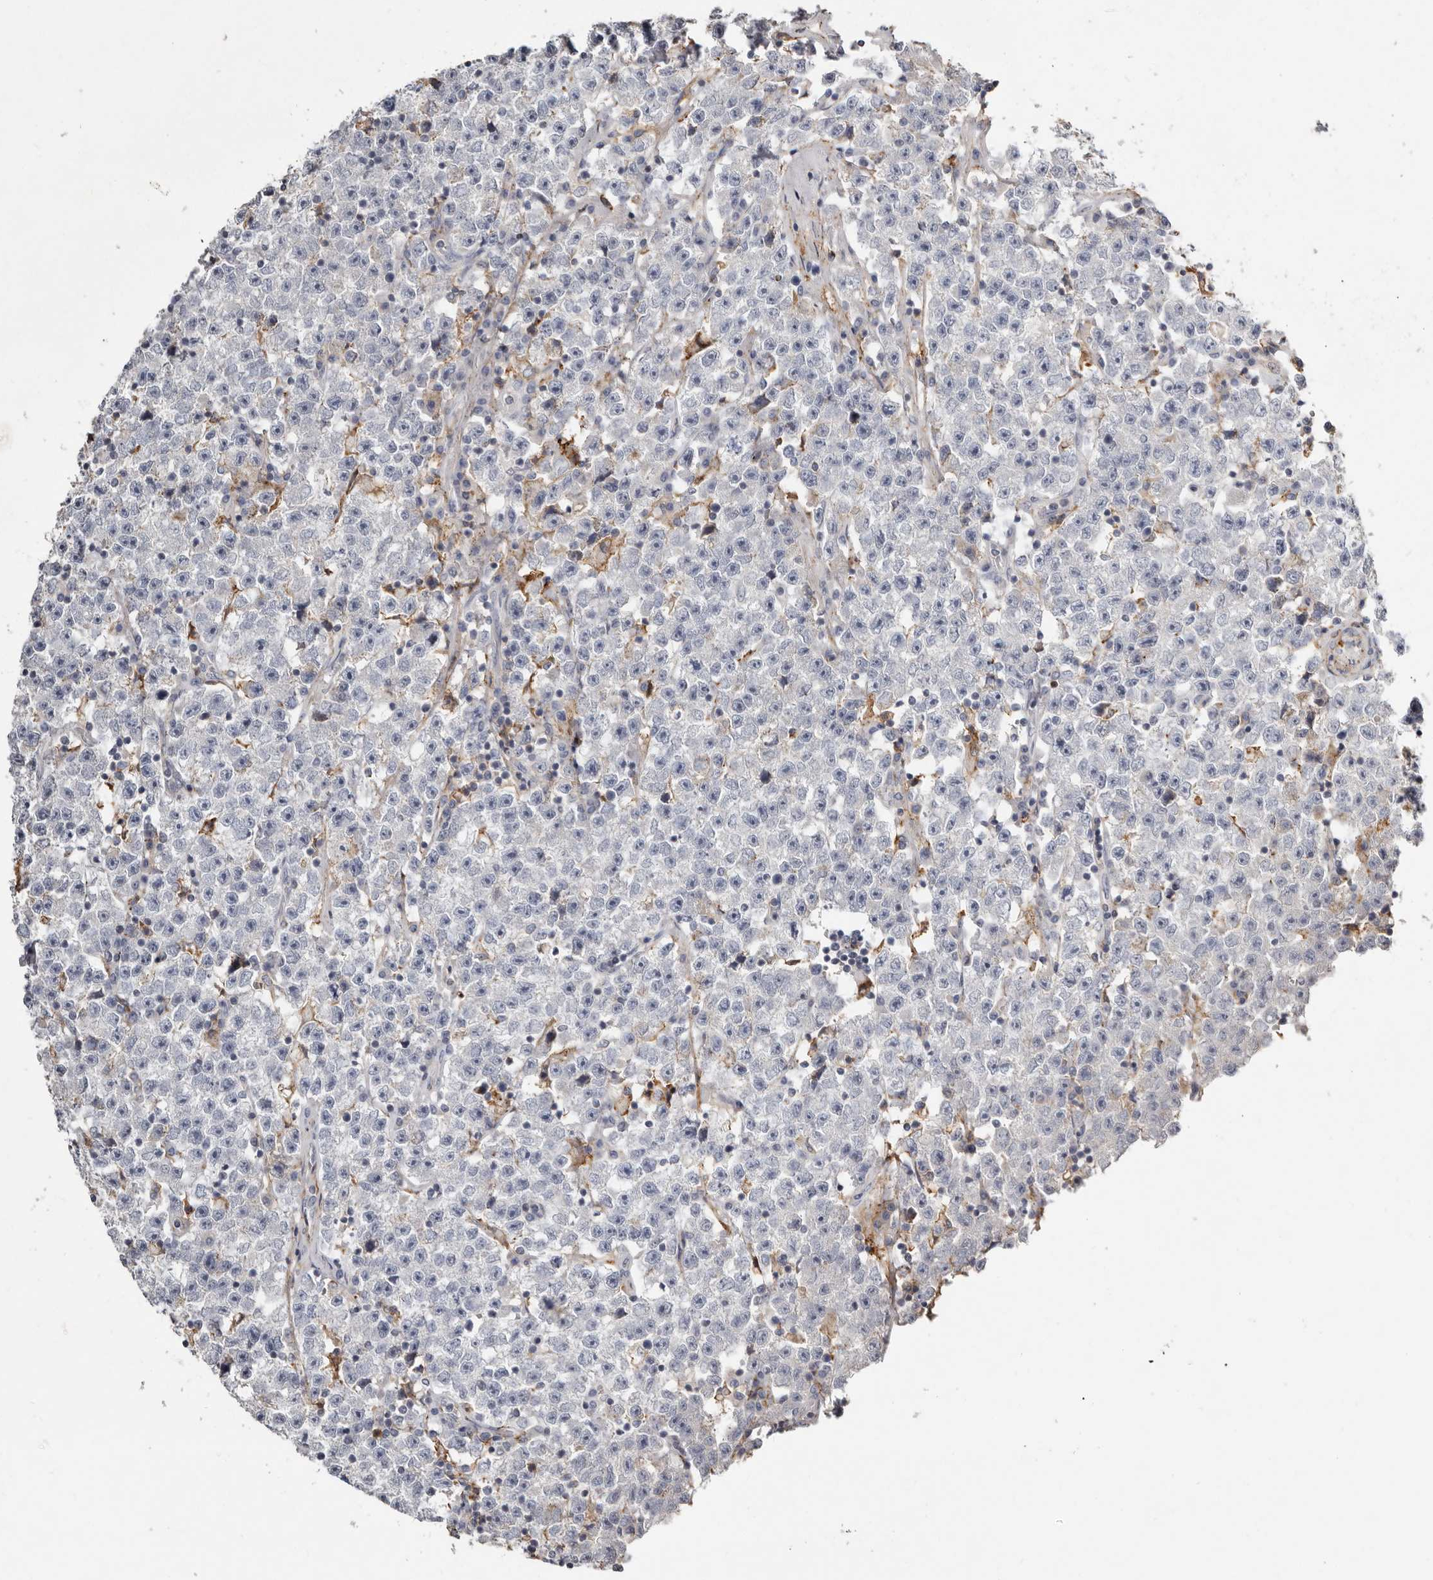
{"staining": {"intensity": "negative", "quantity": "none", "location": "none"}, "tissue": "testis cancer", "cell_type": "Tumor cells", "image_type": "cancer", "snomed": [{"axis": "morphology", "description": "Seminoma, NOS"}, {"axis": "topography", "description": "Testis"}], "caption": "This histopathology image is of testis cancer stained with IHC to label a protein in brown with the nuclei are counter-stained blue. There is no staining in tumor cells.", "gene": "KIF26B", "patient": {"sex": "male", "age": 22}}